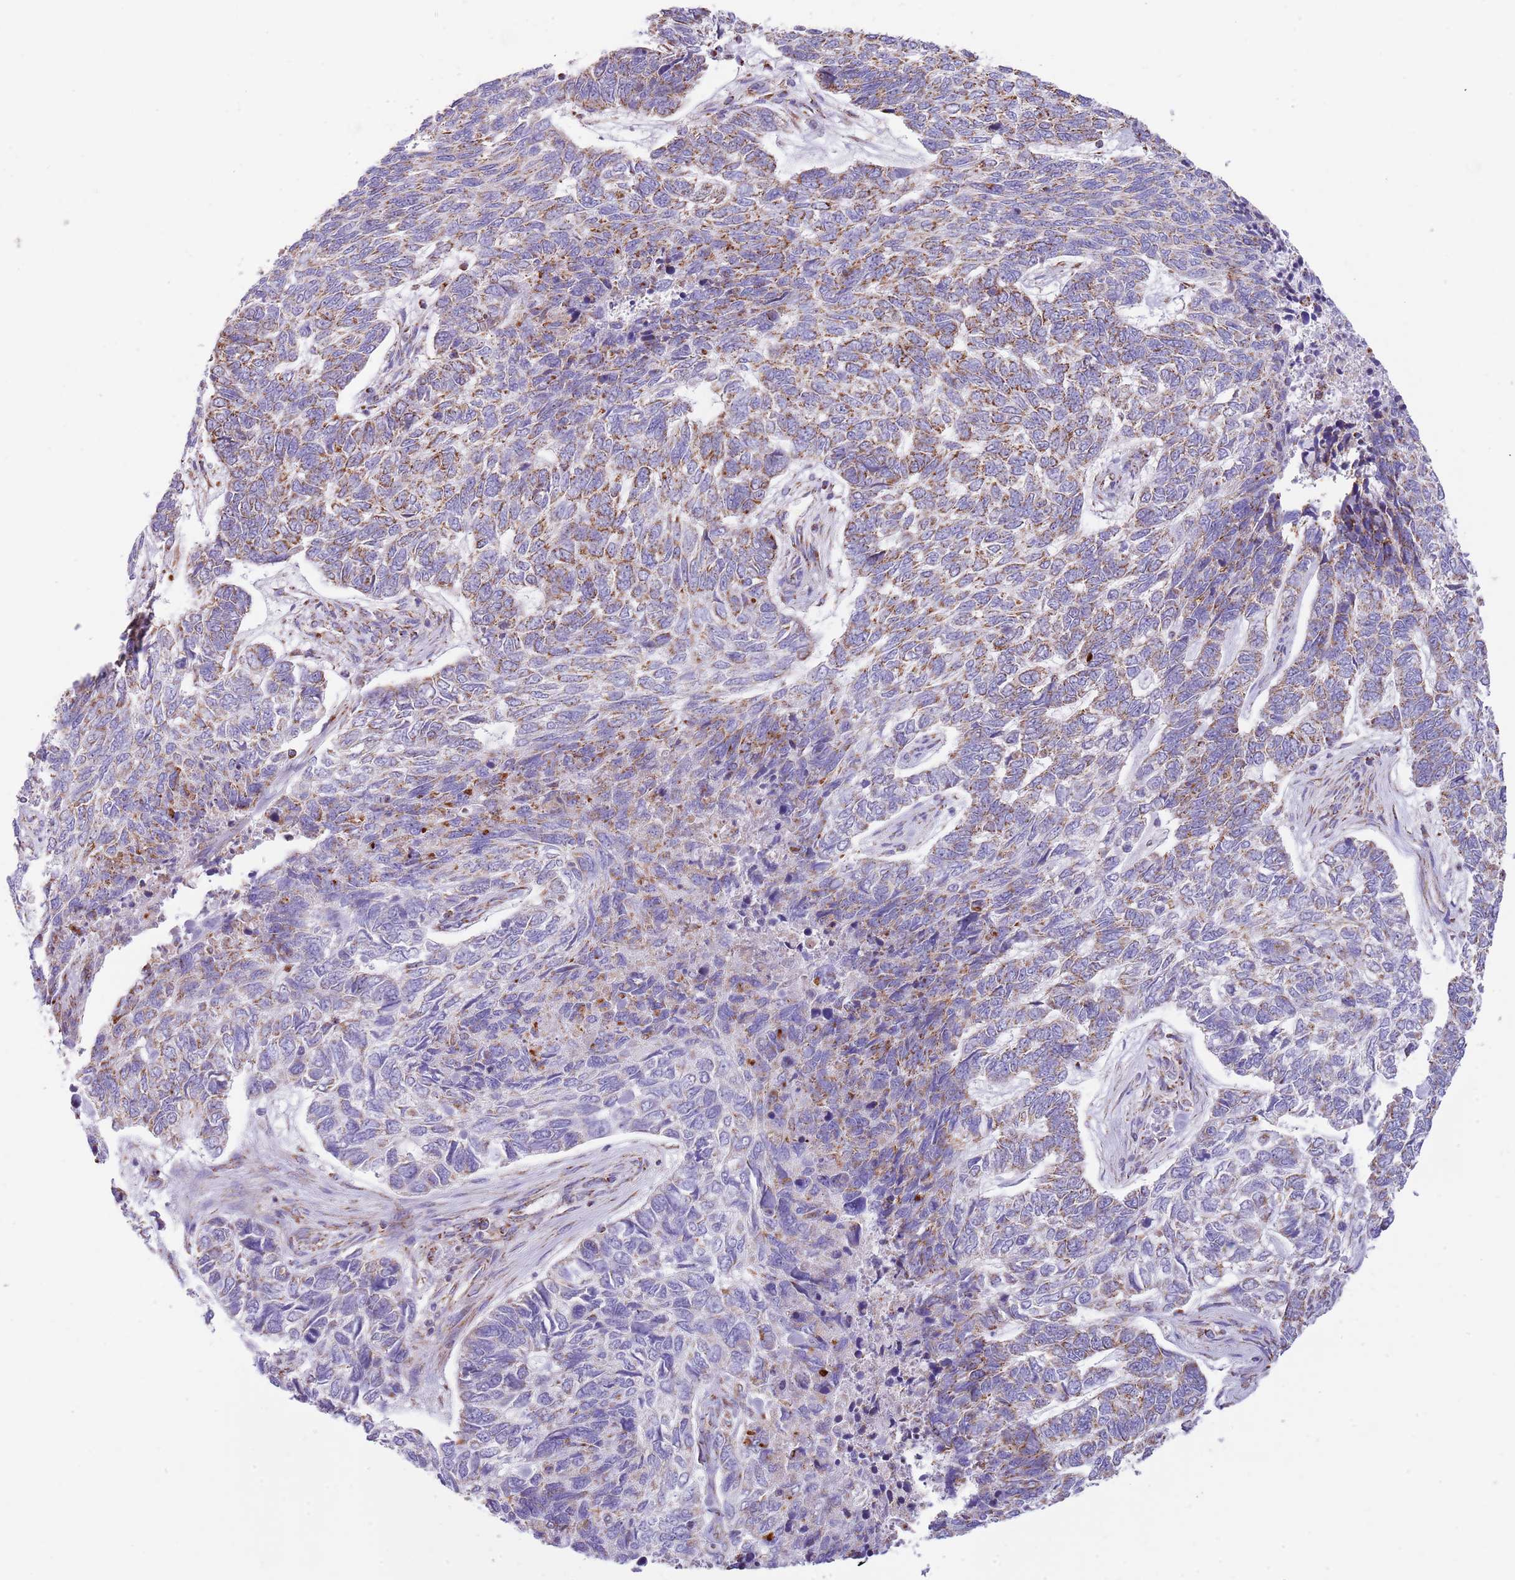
{"staining": {"intensity": "moderate", "quantity": "25%-75%", "location": "cytoplasmic/membranous"}, "tissue": "skin cancer", "cell_type": "Tumor cells", "image_type": "cancer", "snomed": [{"axis": "morphology", "description": "Basal cell carcinoma"}, {"axis": "topography", "description": "Skin"}], "caption": "Protein positivity by immunohistochemistry (IHC) shows moderate cytoplasmic/membranous expression in about 25%-75% of tumor cells in basal cell carcinoma (skin).", "gene": "LHX6", "patient": {"sex": "female", "age": 65}}